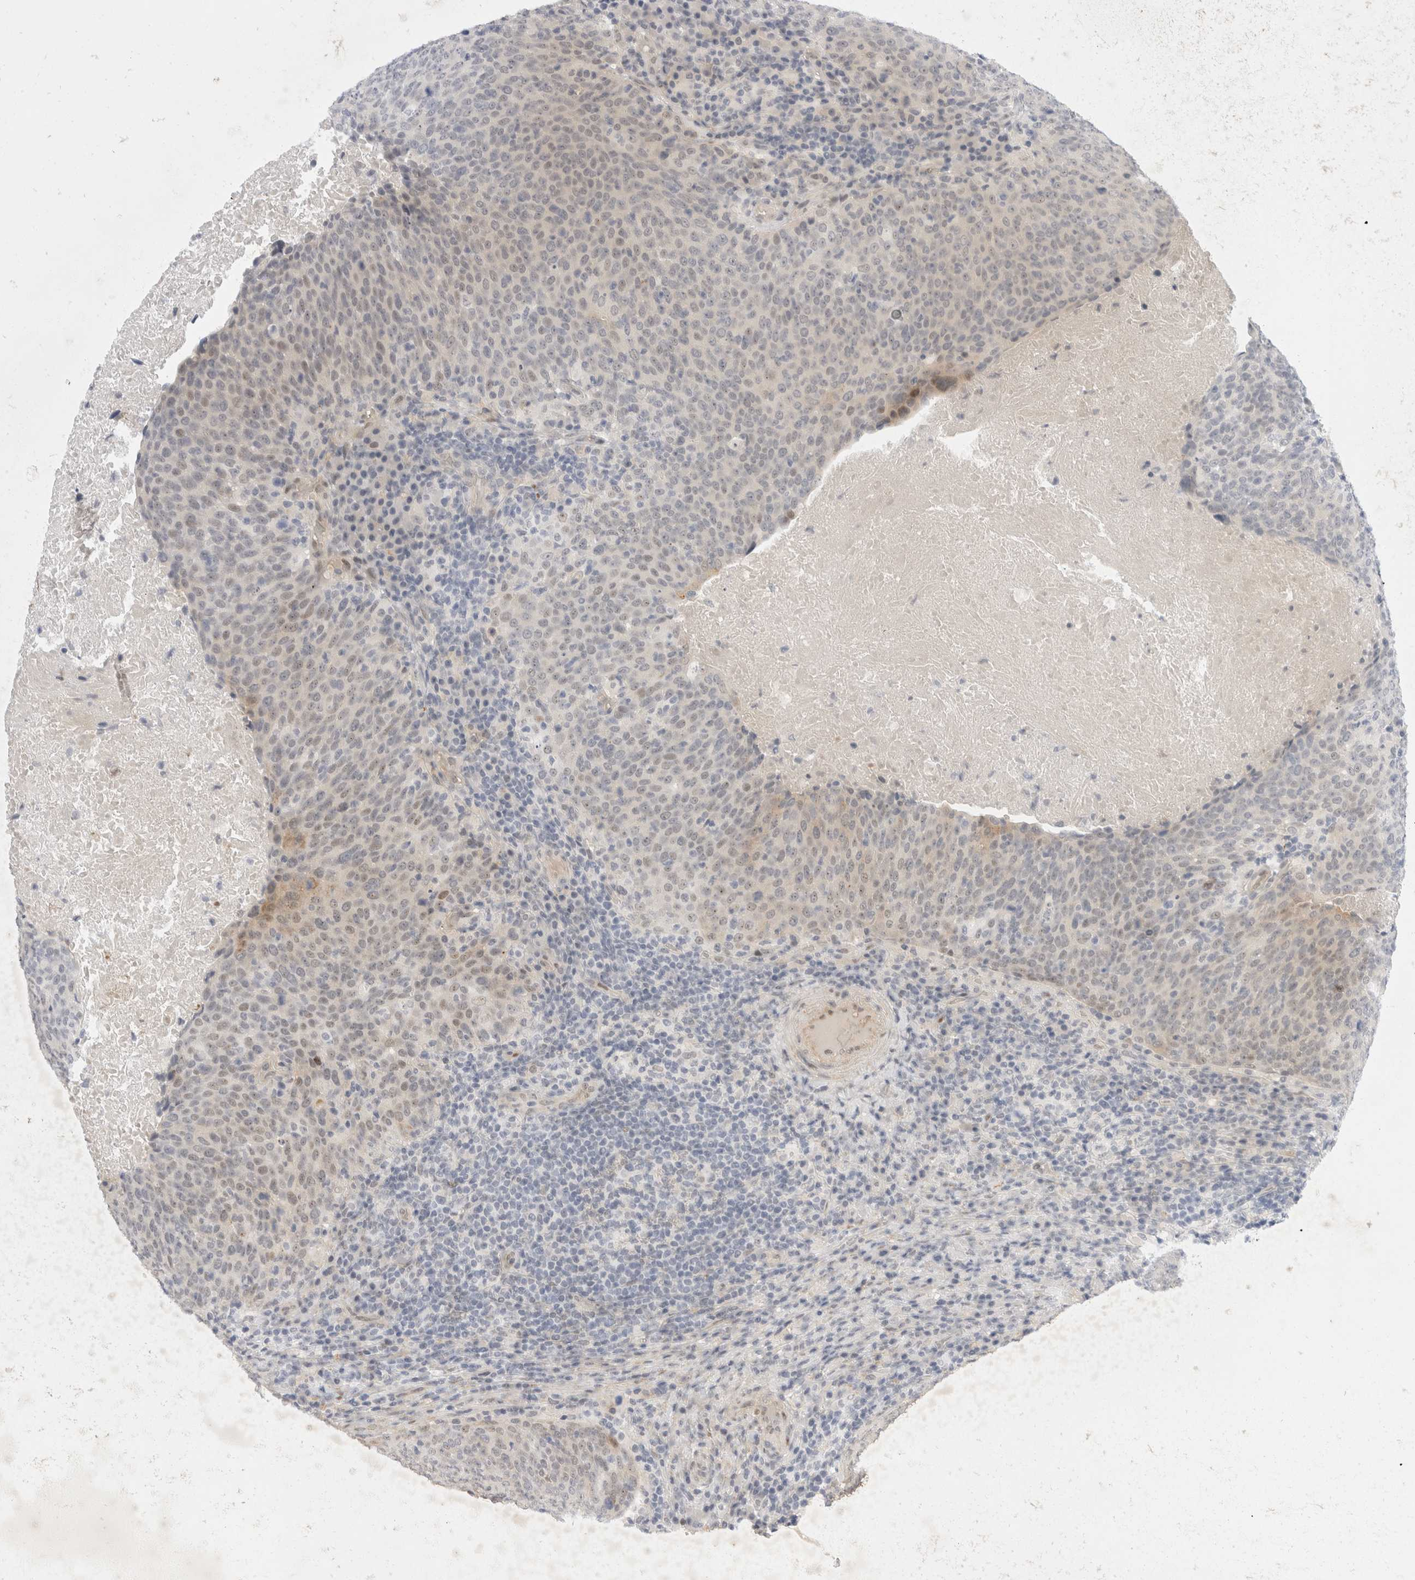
{"staining": {"intensity": "weak", "quantity": "<25%", "location": "cytoplasmic/membranous,nuclear"}, "tissue": "head and neck cancer", "cell_type": "Tumor cells", "image_type": "cancer", "snomed": [{"axis": "morphology", "description": "Squamous cell carcinoma, NOS"}, {"axis": "morphology", "description": "Squamous cell carcinoma, metastatic, NOS"}, {"axis": "topography", "description": "Lymph node"}, {"axis": "topography", "description": "Head-Neck"}], "caption": "Immunohistochemistry photomicrograph of neoplastic tissue: head and neck cancer stained with DAB demonstrates no significant protein positivity in tumor cells.", "gene": "TOM1L2", "patient": {"sex": "male", "age": 62}}